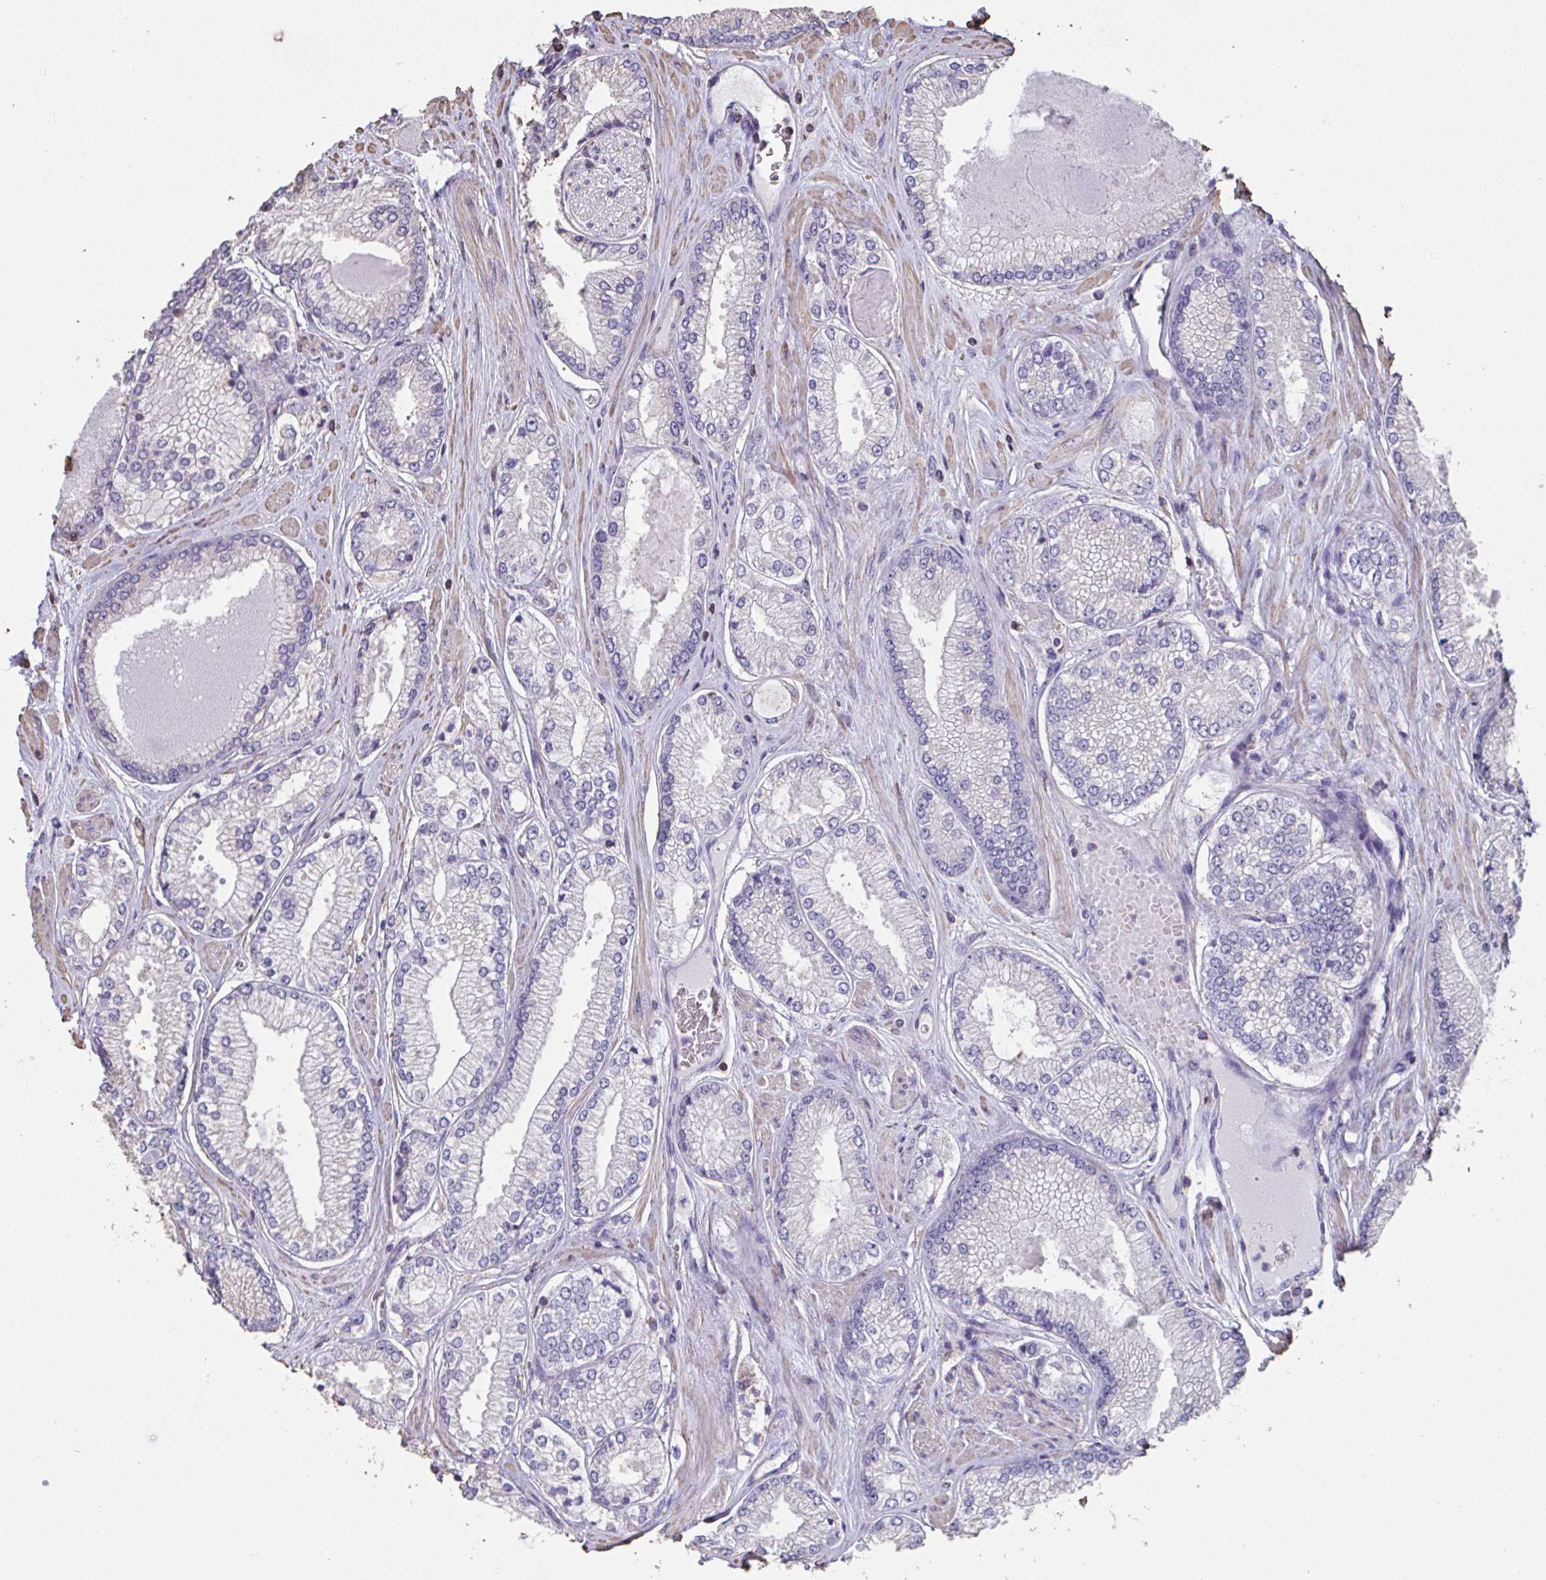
{"staining": {"intensity": "negative", "quantity": "none", "location": "none"}, "tissue": "prostate cancer", "cell_type": "Tumor cells", "image_type": "cancer", "snomed": [{"axis": "morphology", "description": "Adenocarcinoma, Low grade"}, {"axis": "topography", "description": "Prostate"}], "caption": "Immunohistochemistry (IHC) photomicrograph of human prostate cancer (low-grade adenocarcinoma) stained for a protein (brown), which displays no expression in tumor cells.", "gene": "IL23R", "patient": {"sex": "male", "age": 67}}